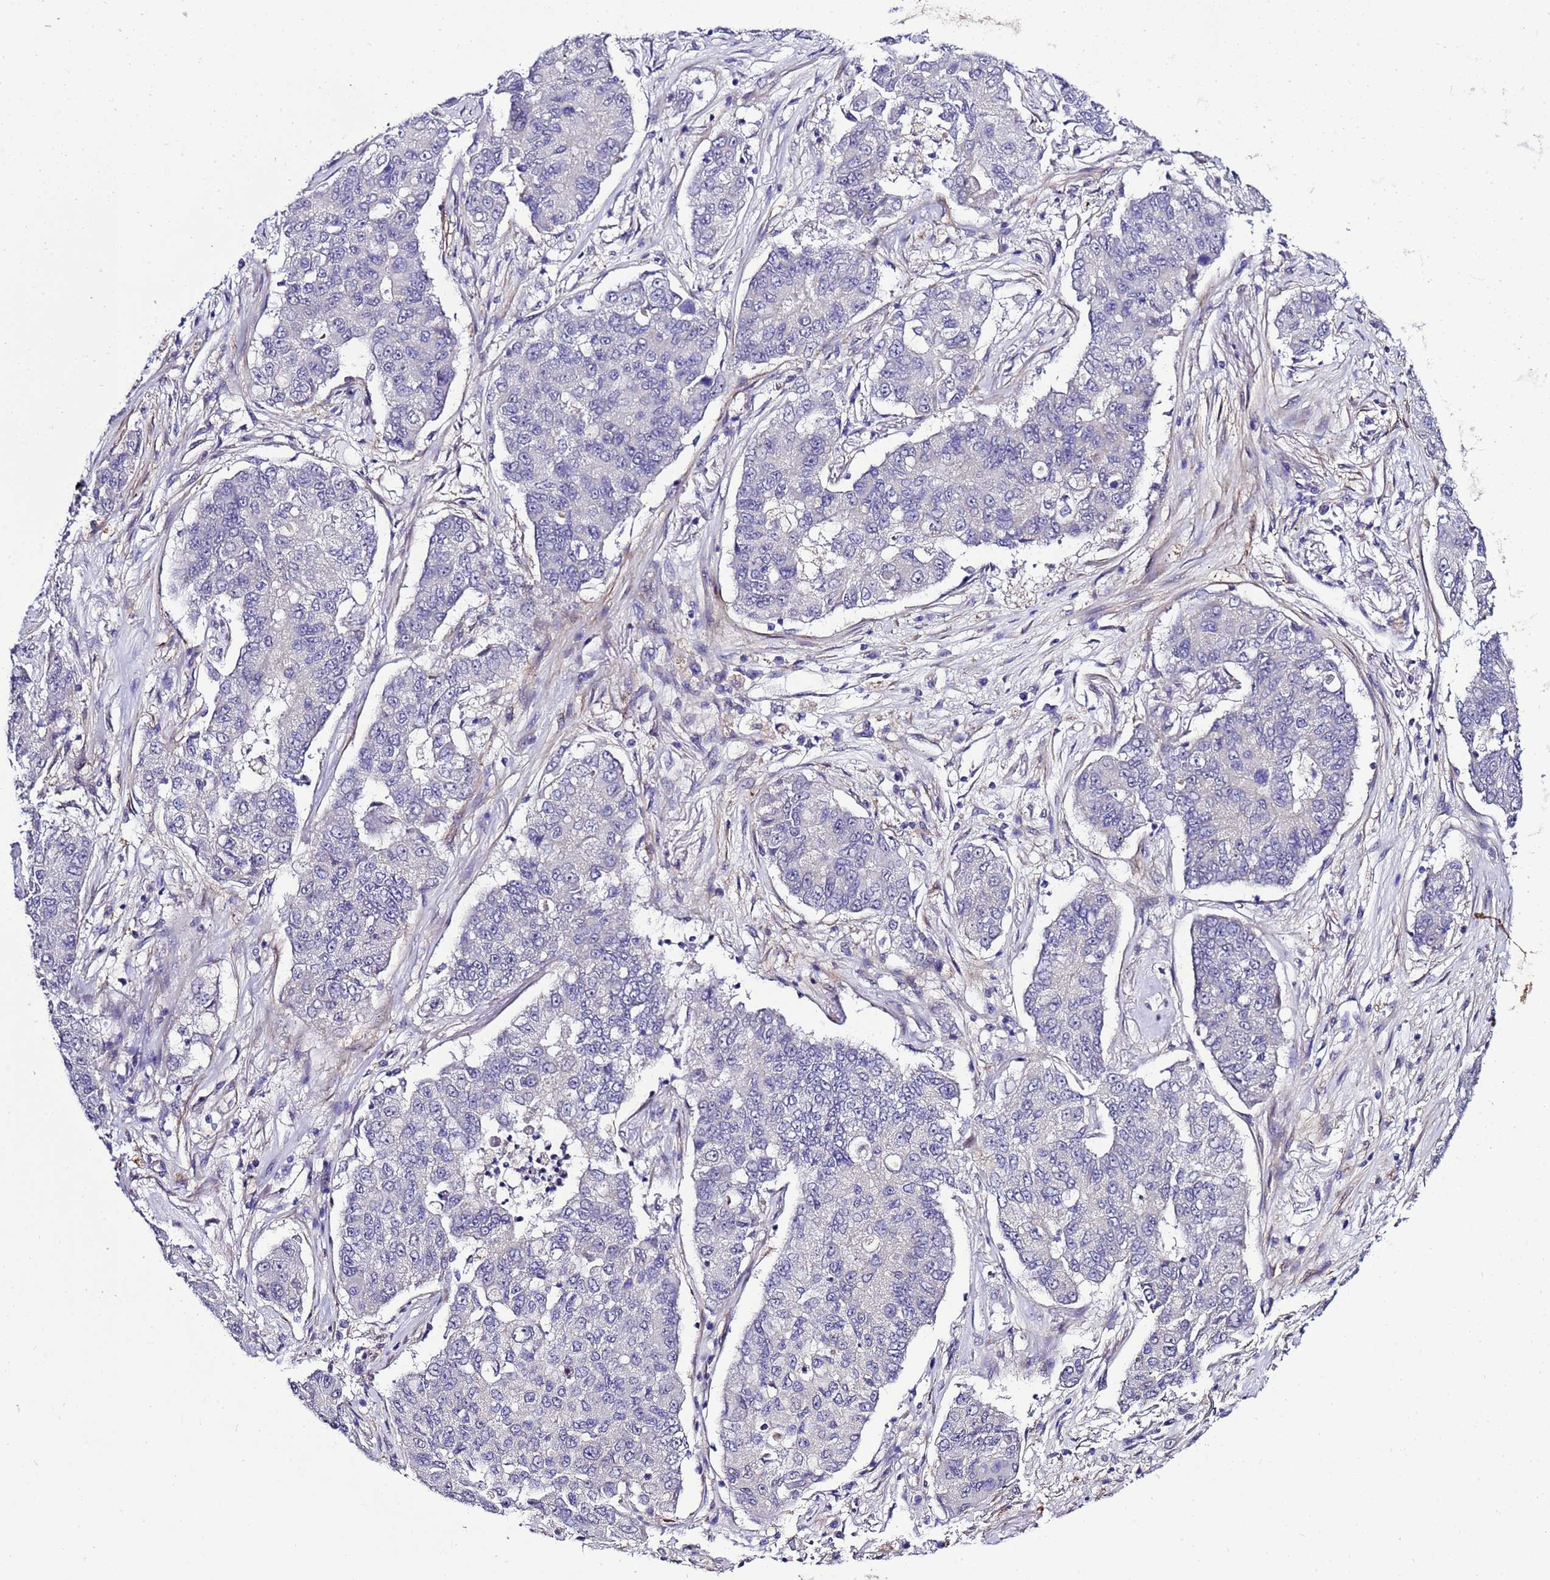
{"staining": {"intensity": "negative", "quantity": "none", "location": "none"}, "tissue": "lung cancer", "cell_type": "Tumor cells", "image_type": "cancer", "snomed": [{"axis": "morphology", "description": "Squamous cell carcinoma, NOS"}, {"axis": "topography", "description": "Lung"}], "caption": "Tumor cells show no significant positivity in lung cancer.", "gene": "GZF1", "patient": {"sex": "male", "age": 74}}